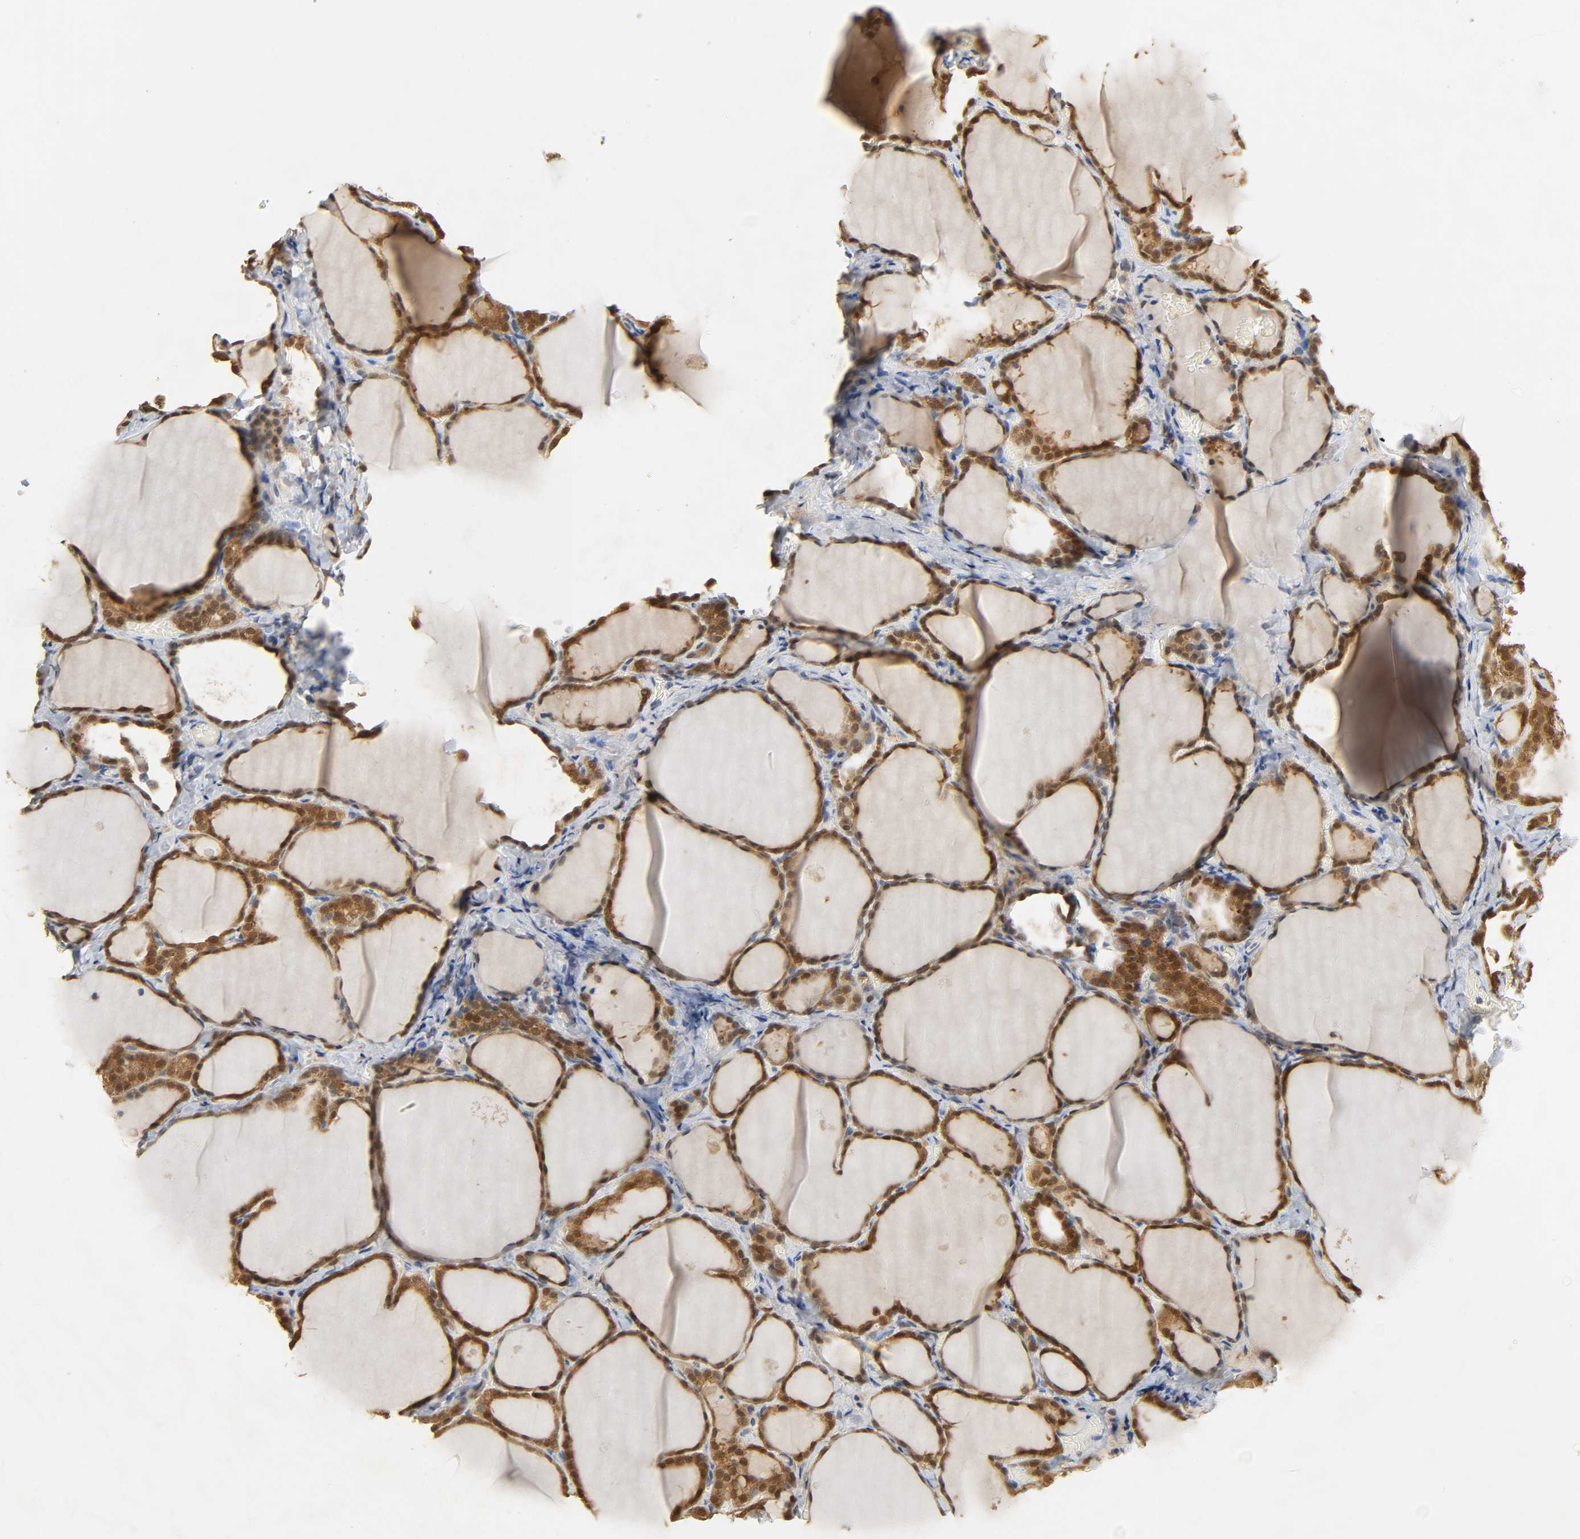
{"staining": {"intensity": "strong", "quantity": ">75%", "location": "cytoplasmic/membranous"}, "tissue": "thyroid gland", "cell_type": "Glandular cells", "image_type": "normal", "snomed": [{"axis": "morphology", "description": "Normal tissue, NOS"}, {"axis": "morphology", "description": "Papillary adenocarcinoma, NOS"}, {"axis": "topography", "description": "Thyroid gland"}], "caption": "Protein staining by IHC demonstrates strong cytoplasmic/membranous staining in about >75% of glandular cells in unremarkable thyroid gland. (DAB (3,3'-diaminobenzidine) IHC, brown staining for protein, blue staining for nuclei).", "gene": "MIF", "patient": {"sex": "female", "age": 30}}